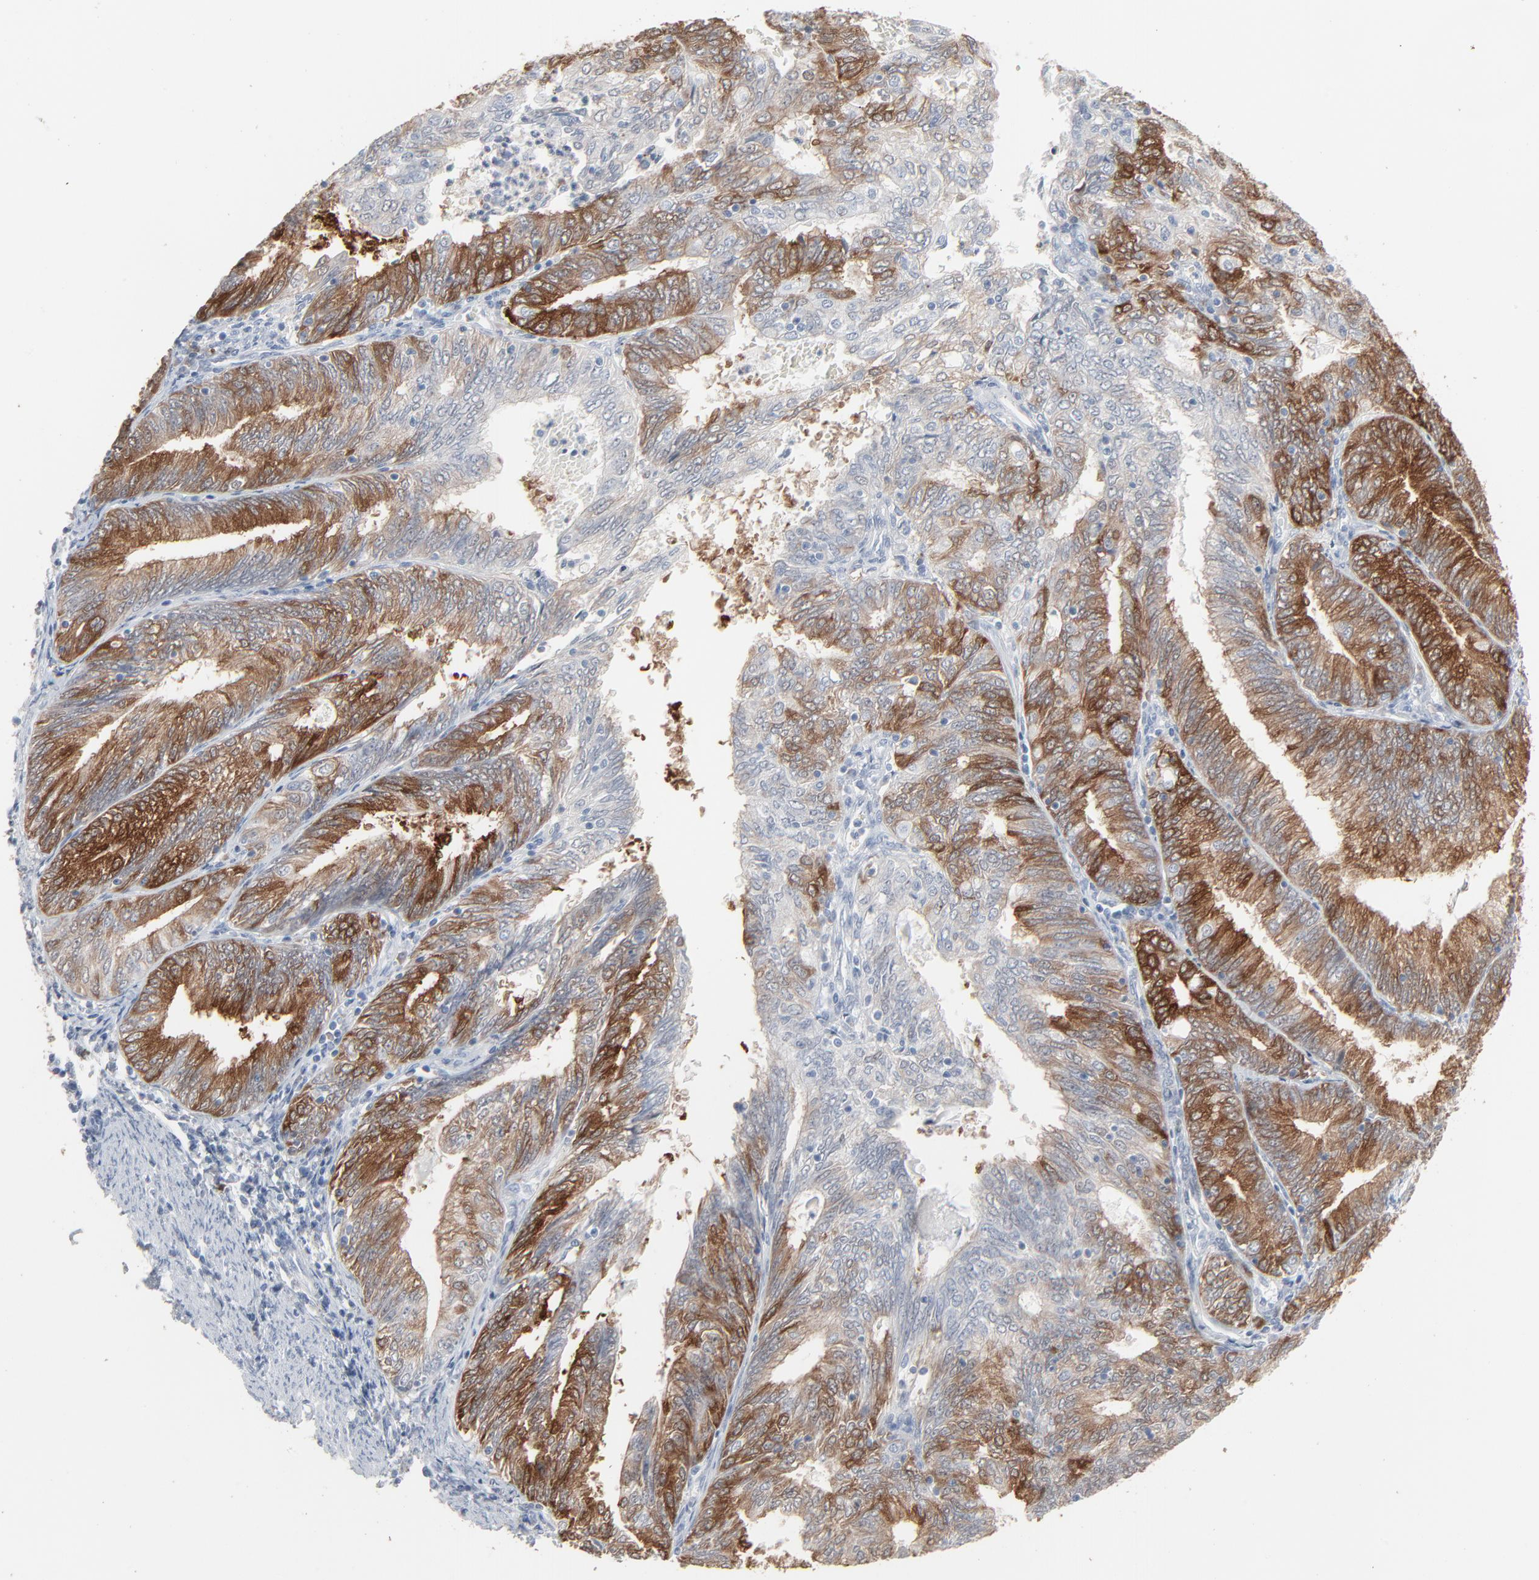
{"staining": {"intensity": "strong", "quantity": "25%-75%", "location": "cytoplasmic/membranous"}, "tissue": "endometrial cancer", "cell_type": "Tumor cells", "image_type": "cancer", "snomed": [{"axis": "morphology", "description": "Adenocarcinoma, NOS"}, {"axis": "topography", "description": "Endometrium"}], "caption": "Immunohistochemical staining of endometrial cancer shows high levels of strong cytoplasmic/membranous staining in about 25%-75% of tumor cells.", "gene": "PHGDH", "patient": {"sex": "female", "age": 69}}